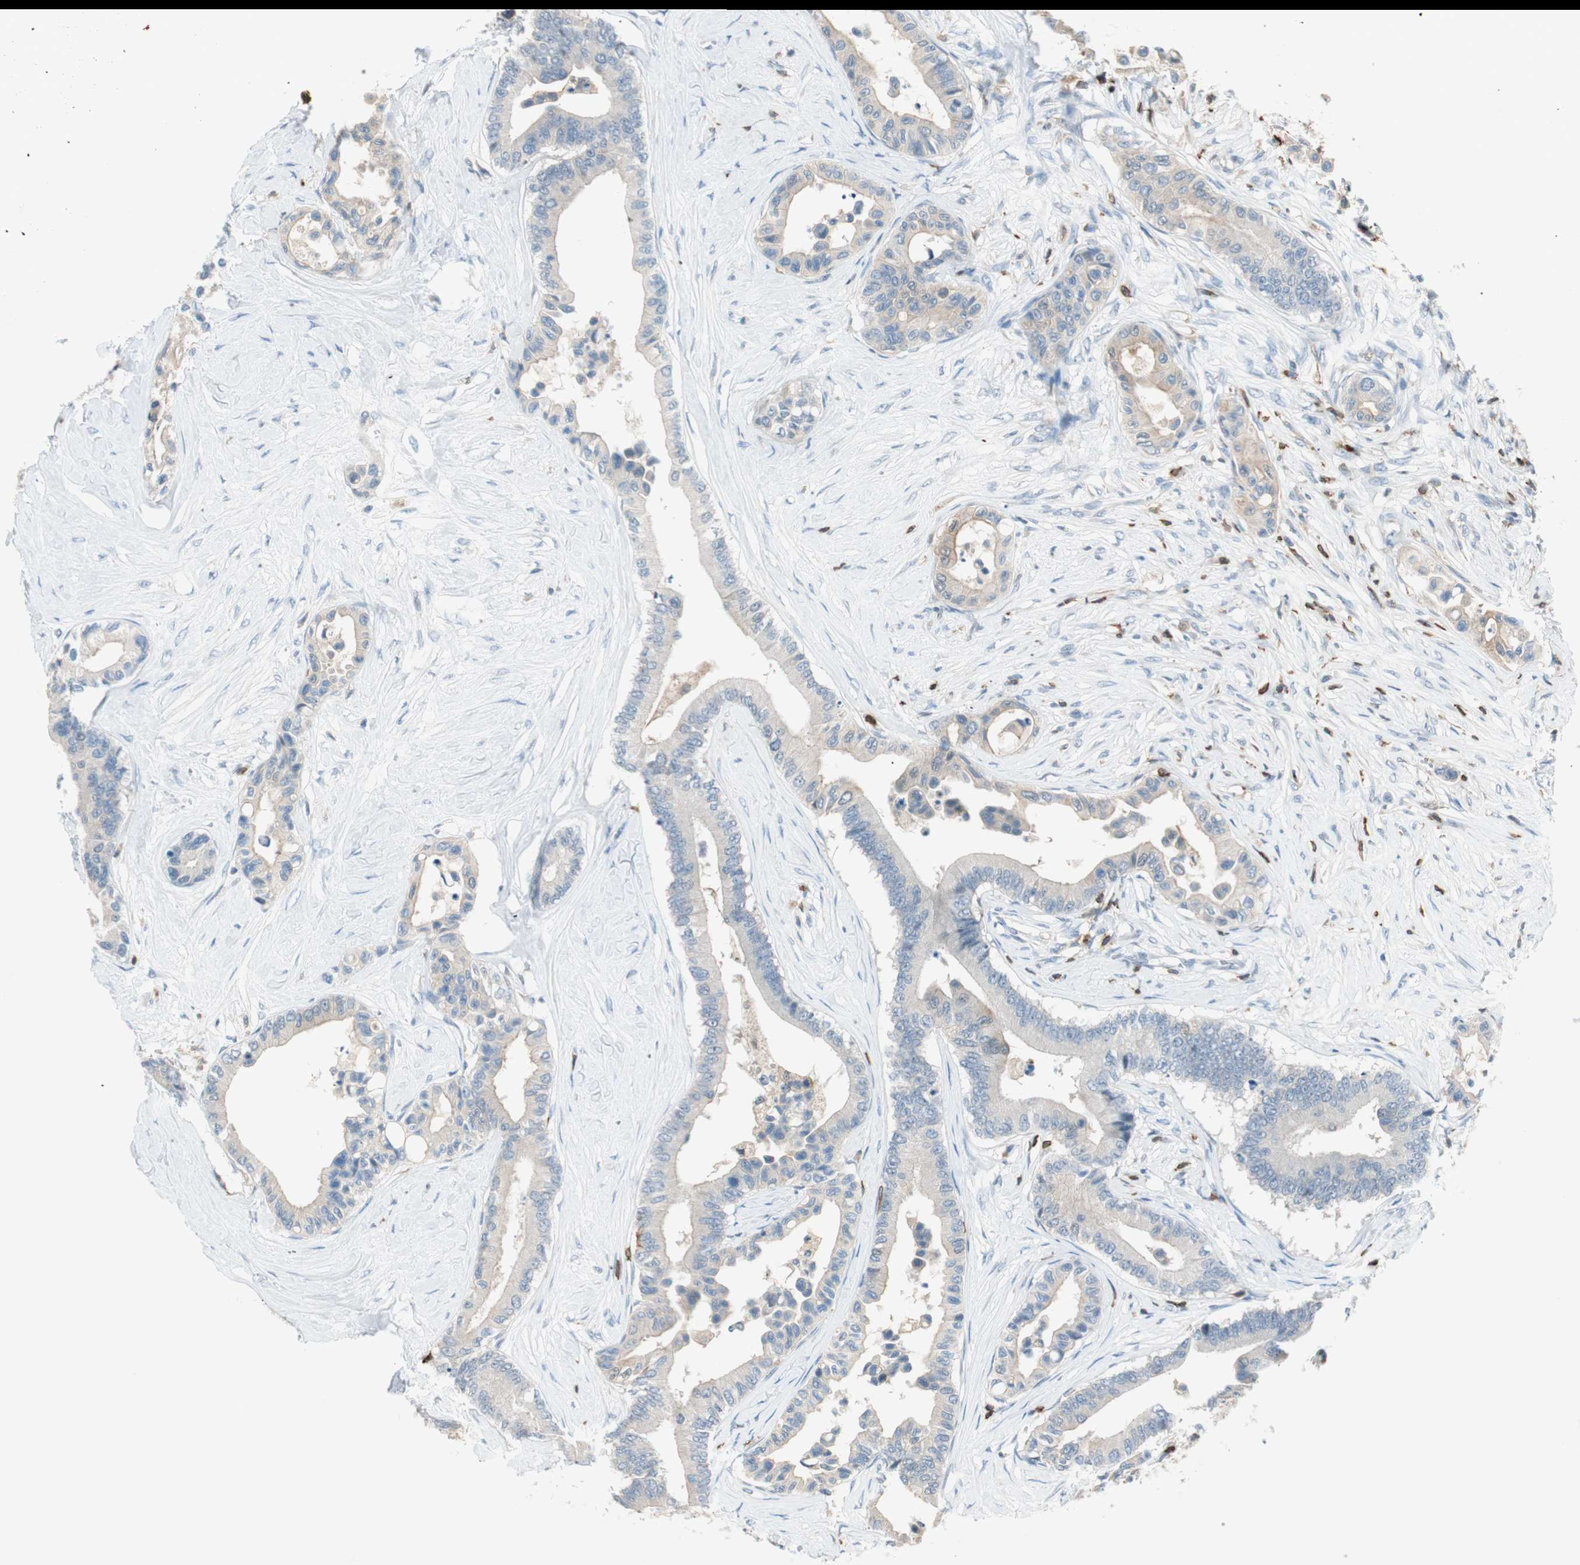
{"staining": {"intensity": "weak", "quantity": "25%-75%", "location": "cytoplasmic/membranous"}, "tissue": "colorectal cancer", "cell_type": "Tumor cells", "image_type": "cancer", "snomed": [{"axis": "morphology", "description": "Normal tissue, NOS"}, {"axis": "morphology", "description": "Adenocarcinoma, NOS"}, {"axis": "topography", "description": "Colon"}], "caption": "Immunohistochemistry (IHC) (DAB (3,3'-diaminobenzidine)) staining of human colorectal cancer displays weak cytoplasmic/membranous protein staining in about 25%-75% of tumor cells.", "gene": "HPGD", "patient": {"sex": "male", "age": 82}}